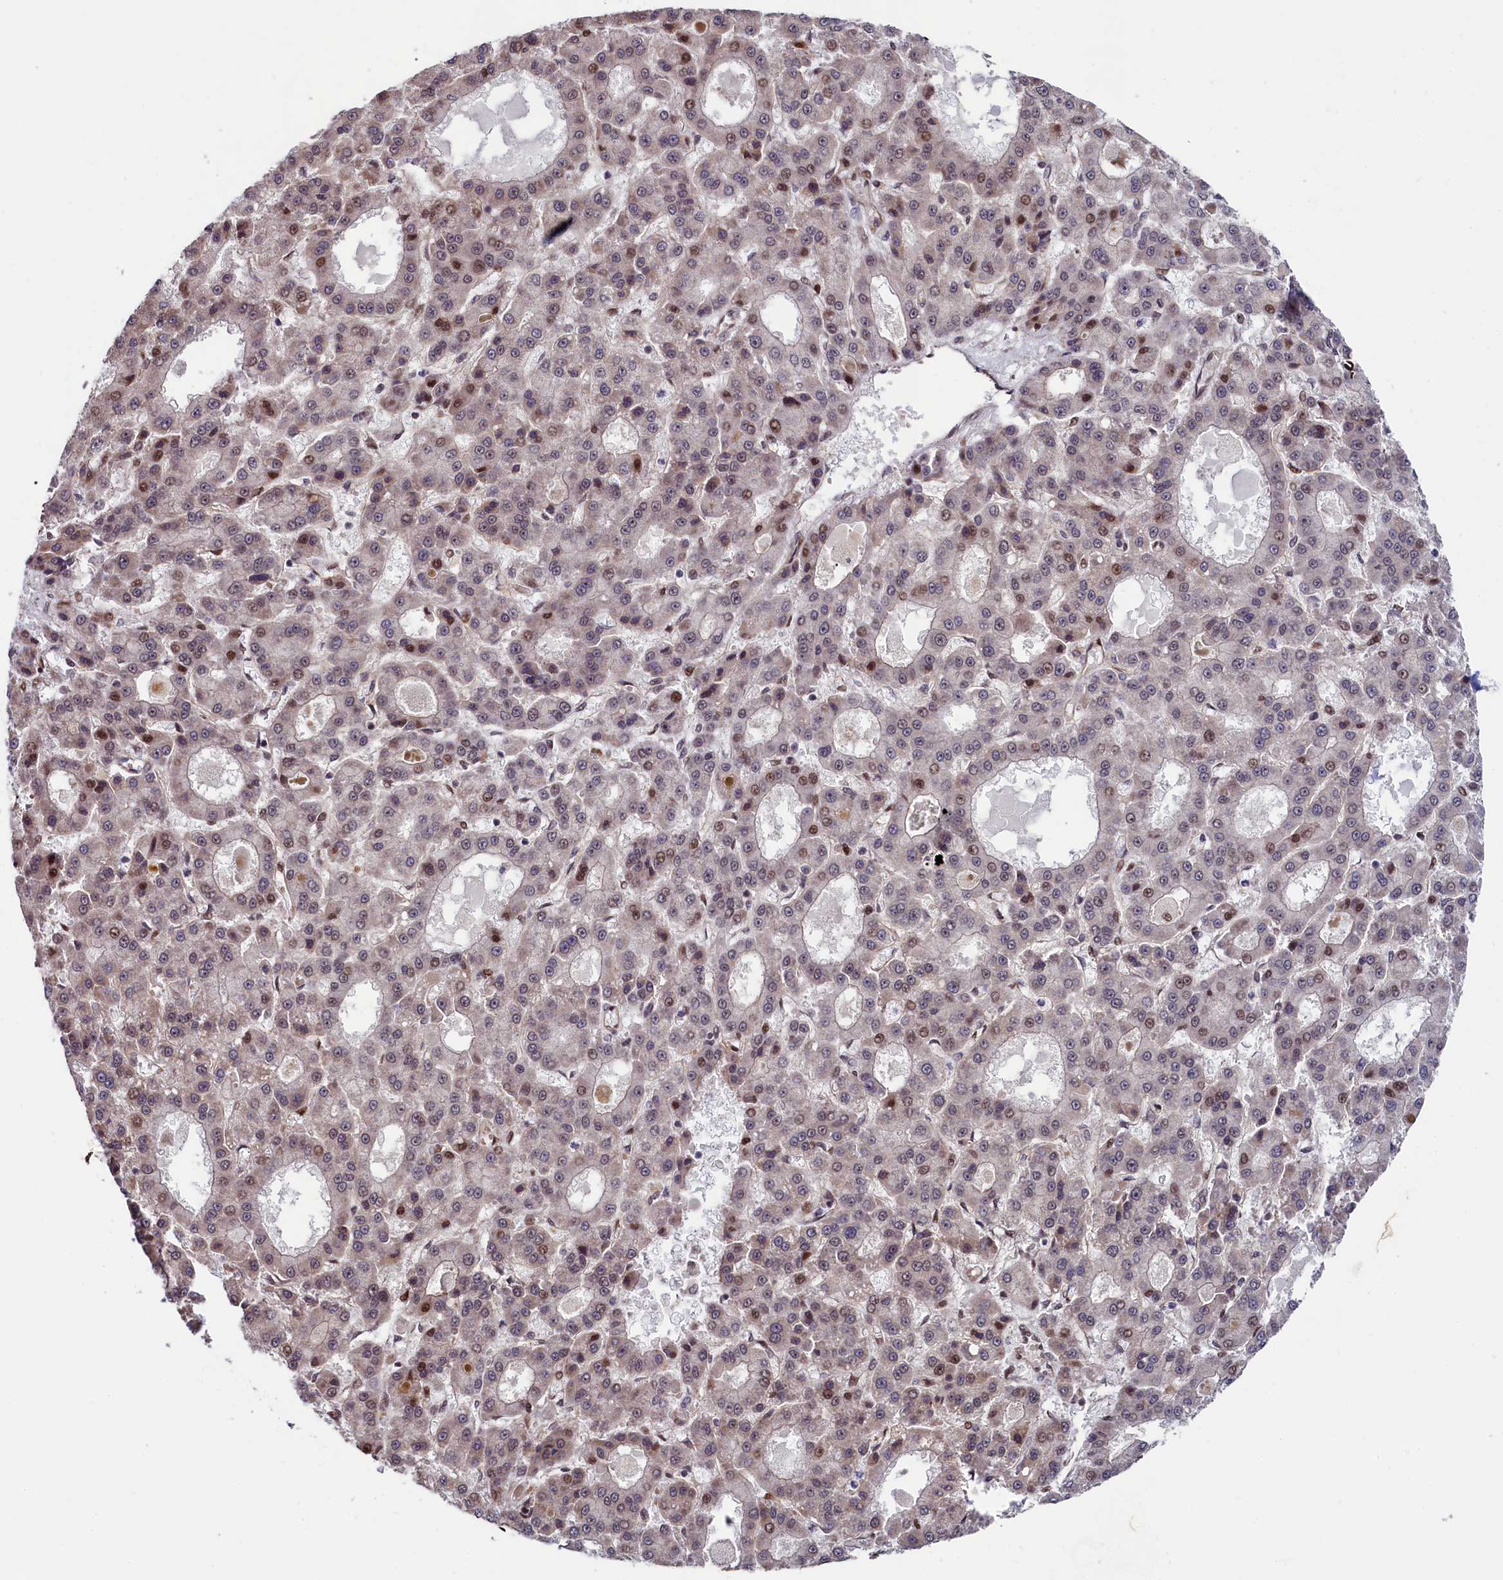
{"staining": {"intensity": "moderate", "quantity": "<25%", "location": "nuclear"}, "tissue": "liver cancer", "cell_type": "Tumor cells", "image_type": "cancer", "snomed": [{"axis": "morphology", "description": "Carcinoma, Hepatocellular, NOS"}, {"axis": "topography", "description": "Liver"}], "caption": "A brown stain labels moderate nuclear staining of a protein in liver cancer tumor cells.", "gene": "LEO1", "patient": {"sex": "male", "age": 70}}